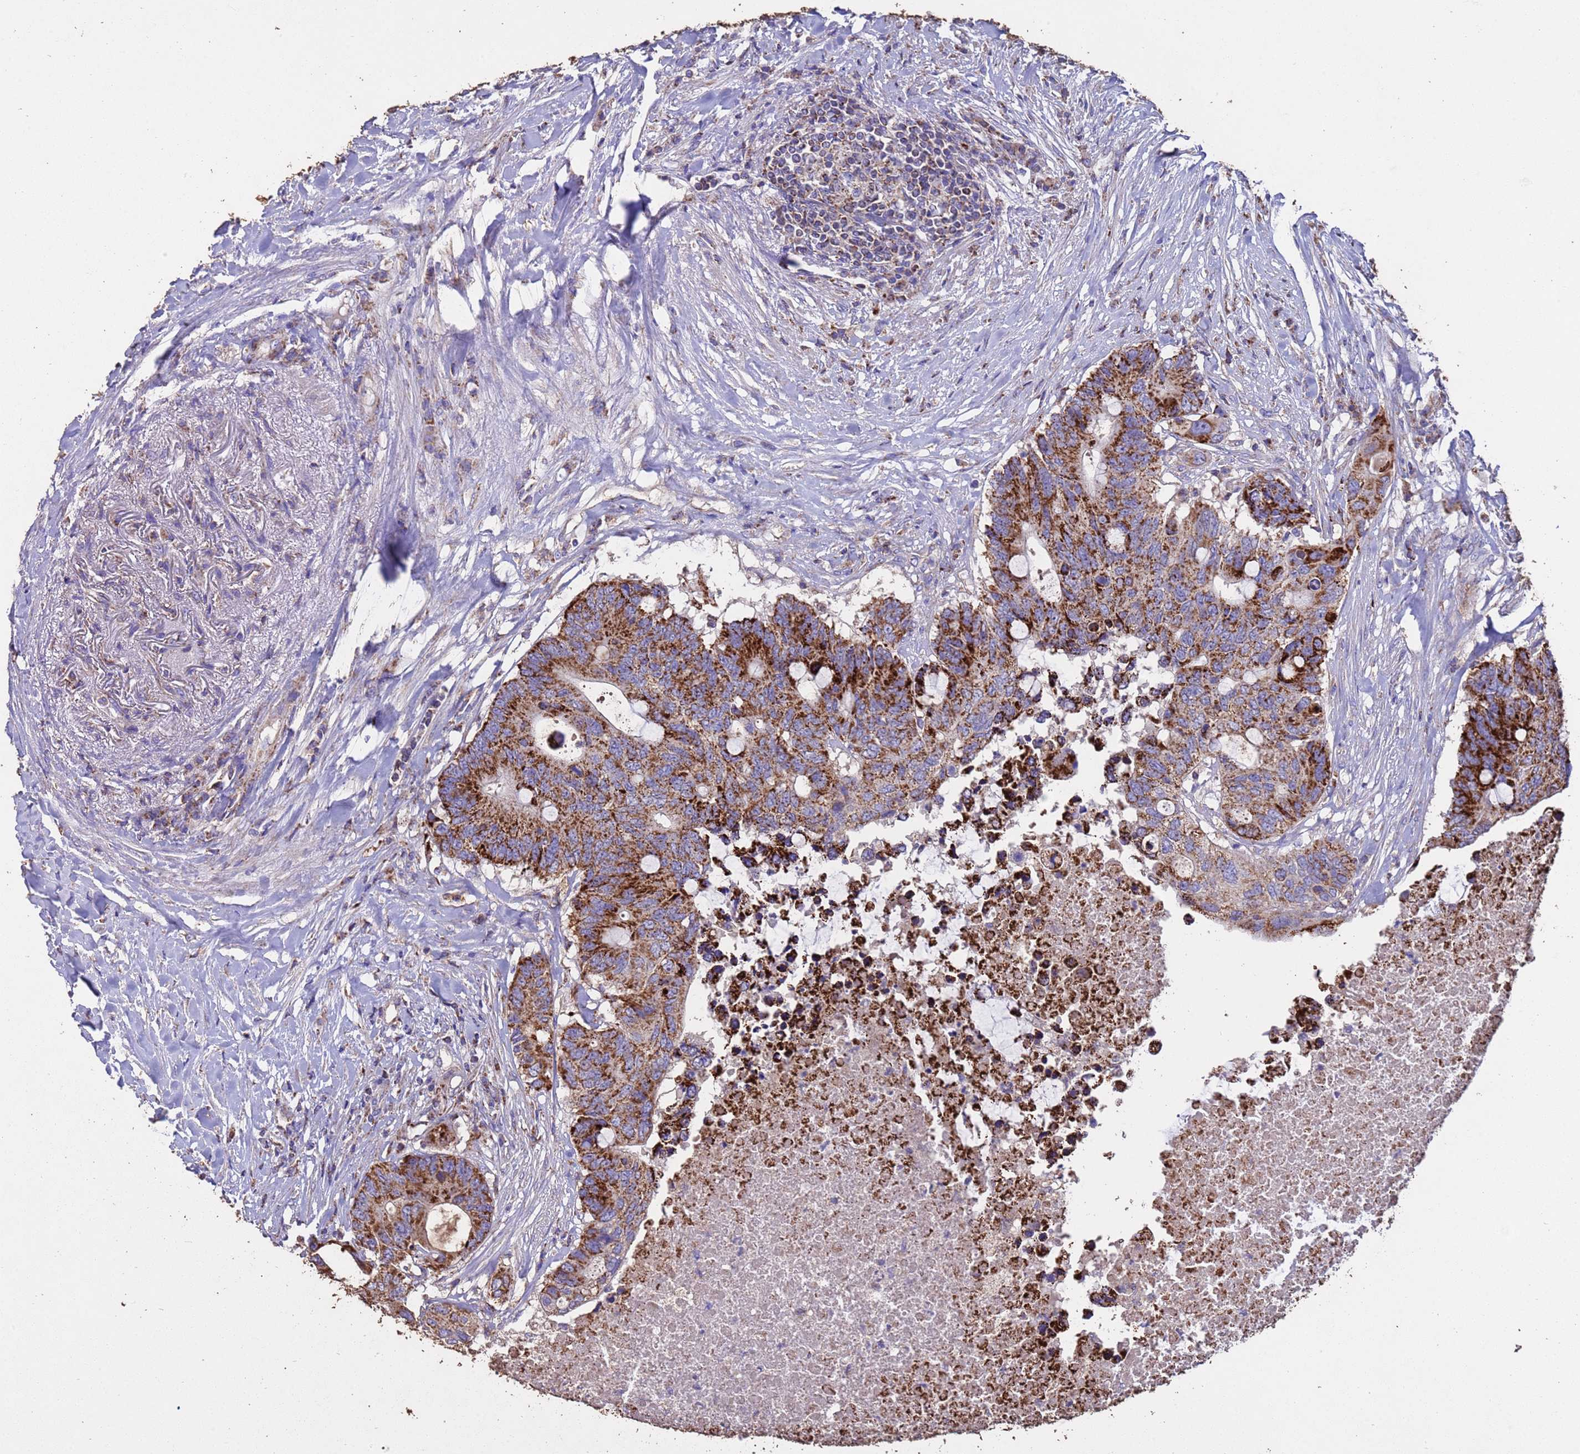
{"staining": {"intensity": "strong", "quantity": ">75%", "location": "cytoplasmic/membranous"}, "tissue": "colorectal cancer", "cell_type": "Tumor cells", "image_type": "cancer", "snomed": [{"axis": "morphology", "description": "Adenocarcinoma, NOS"}, {"axis": "topography", "description": "Colon"}], "caption": "Colorectal cancer (adenocarcinoma) stained with a protein marker displays strong staining in tumor cells.", "gene": "ZNFX1", "patient": {"sex": "male", "age": 71}}